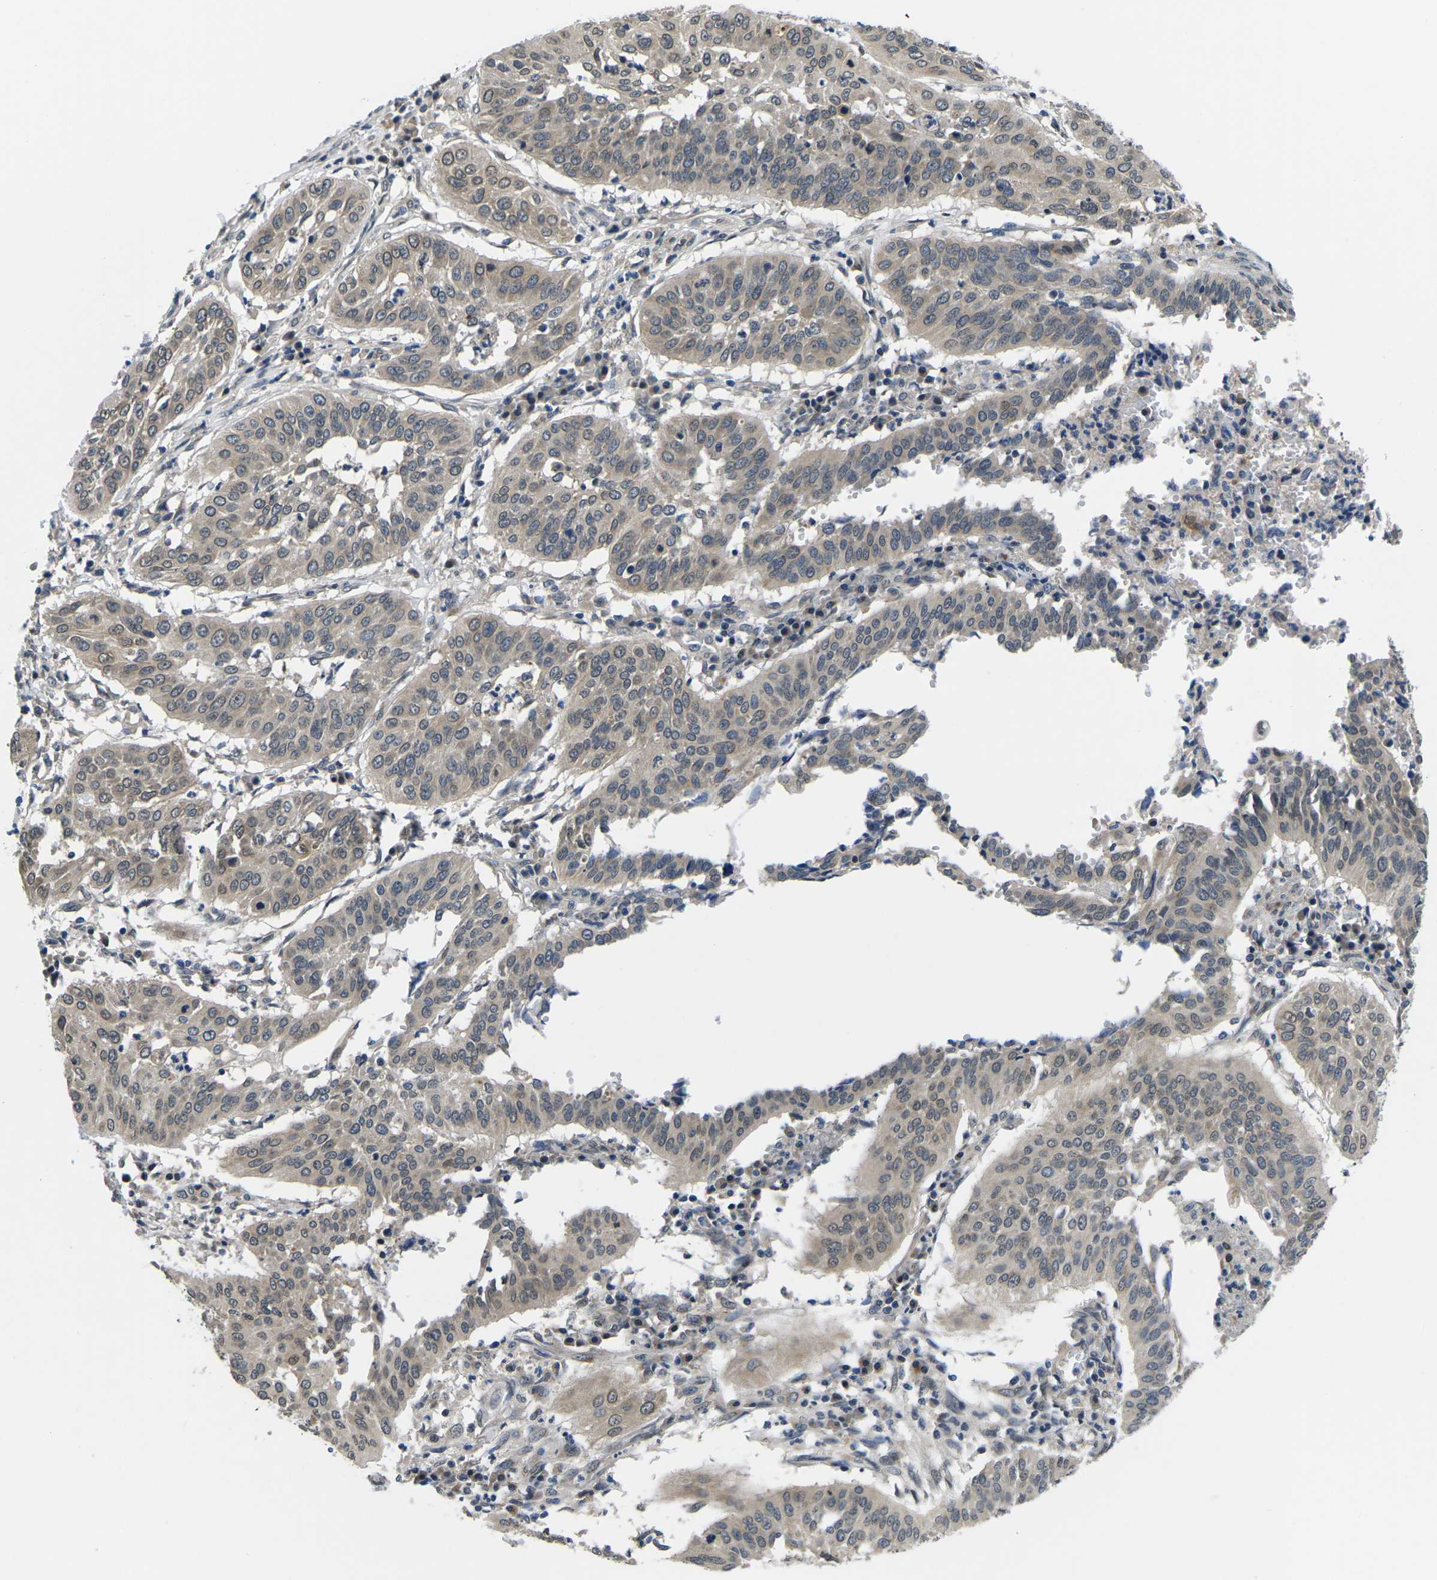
{"staining": {"intensity": "weak", "quantity": ">75%", "location": "cytoplasmic/membranous"}, "tissue": "cervical cancer", "cell_type": "Tumor cells", "image_type": "cancer", "snomed": [{"axis": "morphology", "description": "Normal tissue, NOS"}, {"axis": "morphology", "description": "Squamous cell carcinoma, NOS"}, {"axis": "topography", "description": "Cervix"}], "caption": "A brown stain shows weak cytoplasmic/membranous expression of a protein in cervical cancer (squamous cell carcinoma) tumor cells. The staining was performed using DAB to visualize the protein expression in brown, while the nuclei were stained in blue with hematoxylin (Magnification: 20x).", "gene": "SNX10", "patient": {"sex": "female", "age": 39}}